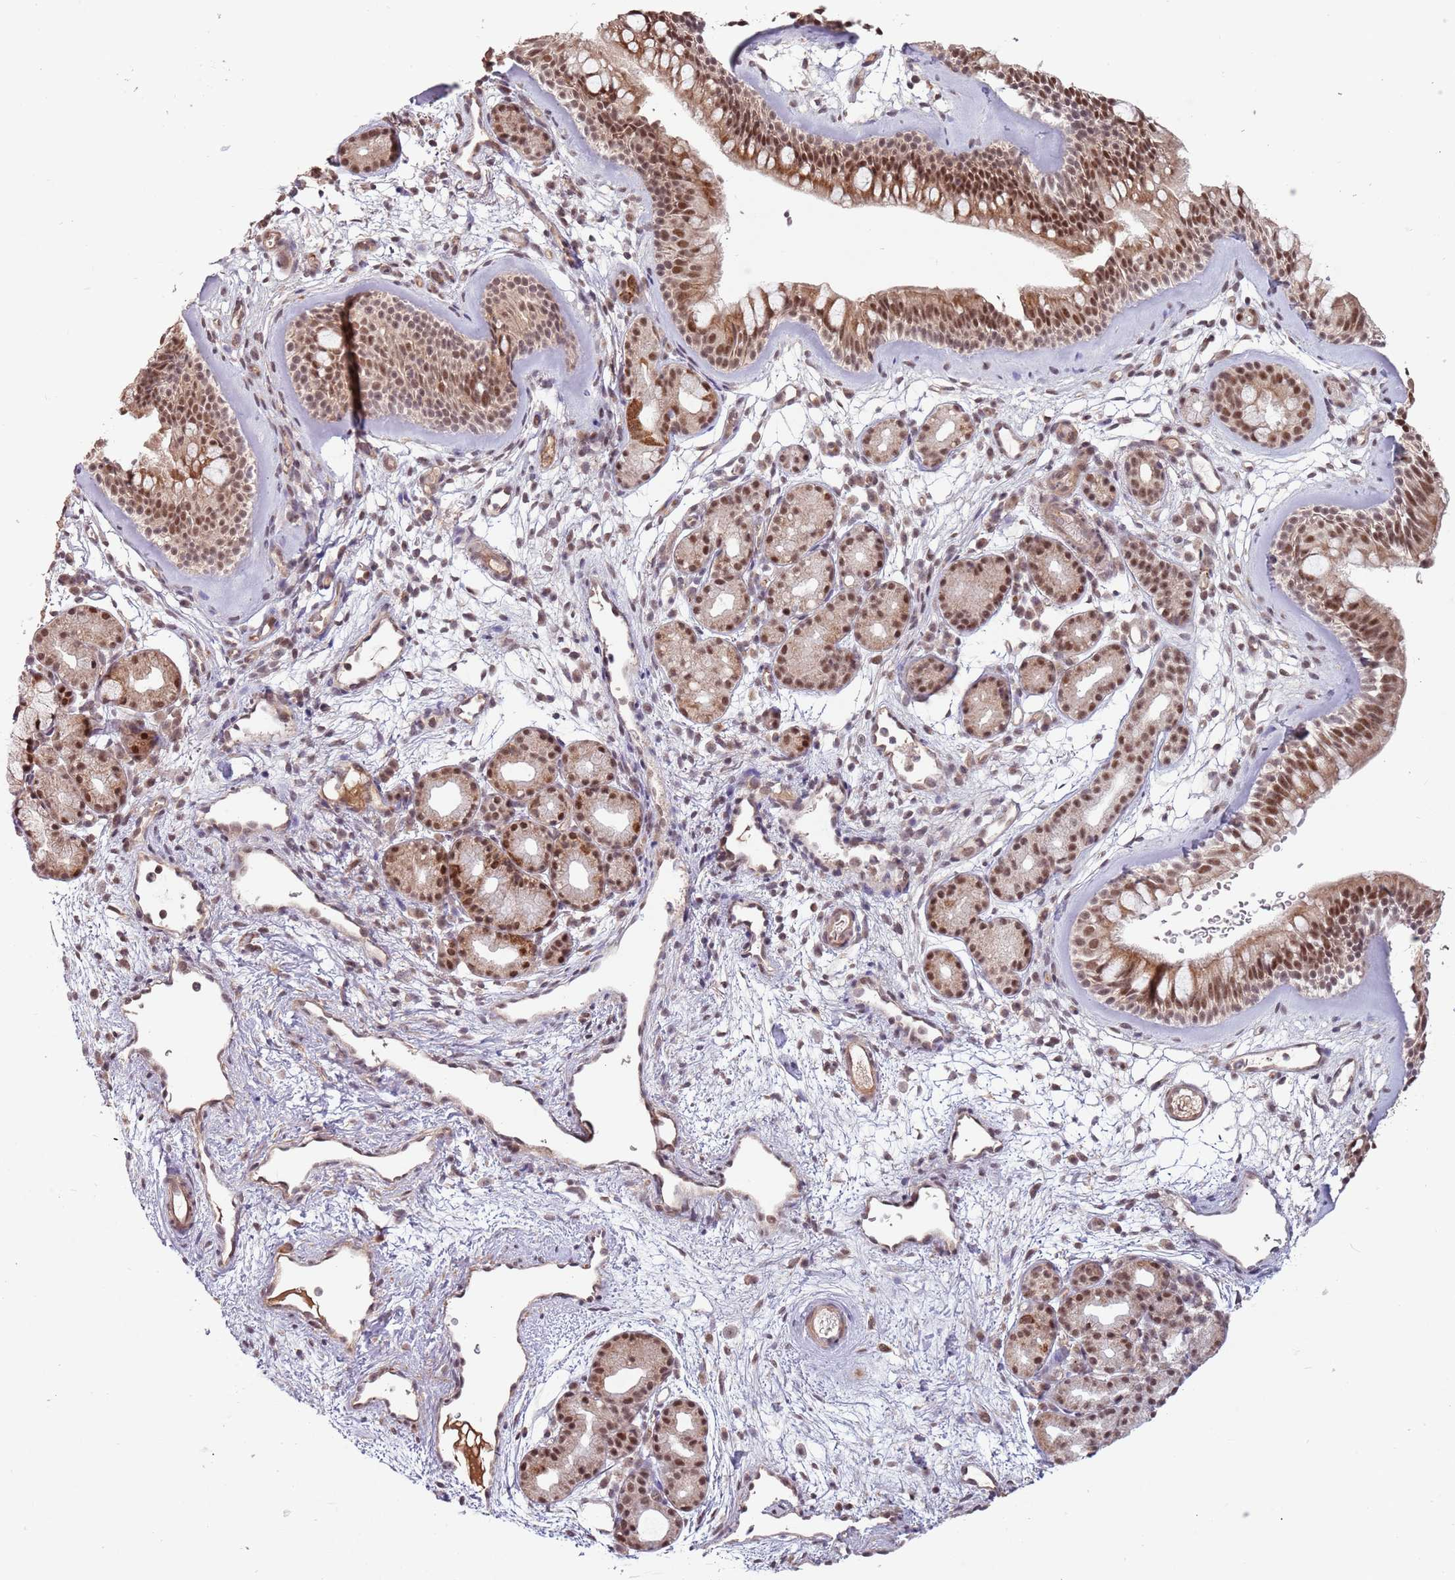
{"staining": {"intensity": "strong", "quantity": ">75%", "location": "cytoplasmic/membranous,nuclear"}, "tissue": "nasopharynx", "cell_type": "Respiratory epithelial cells", "image_type": "normal", "snomed": [{"axis": "morphology", "description": "Normal tissue, NOS"}, {"axis": "topography", "description": "Nasopharynx"}], "caption": "Immunohistochemical staining of normal nasopharynx reveals strong cytoplasmic/membranous,nuclear protein positivity in about >75% of respiratory epithelial cells.", "gene": "SUDS3", "patient": {"sex": "female", "age": 81}}